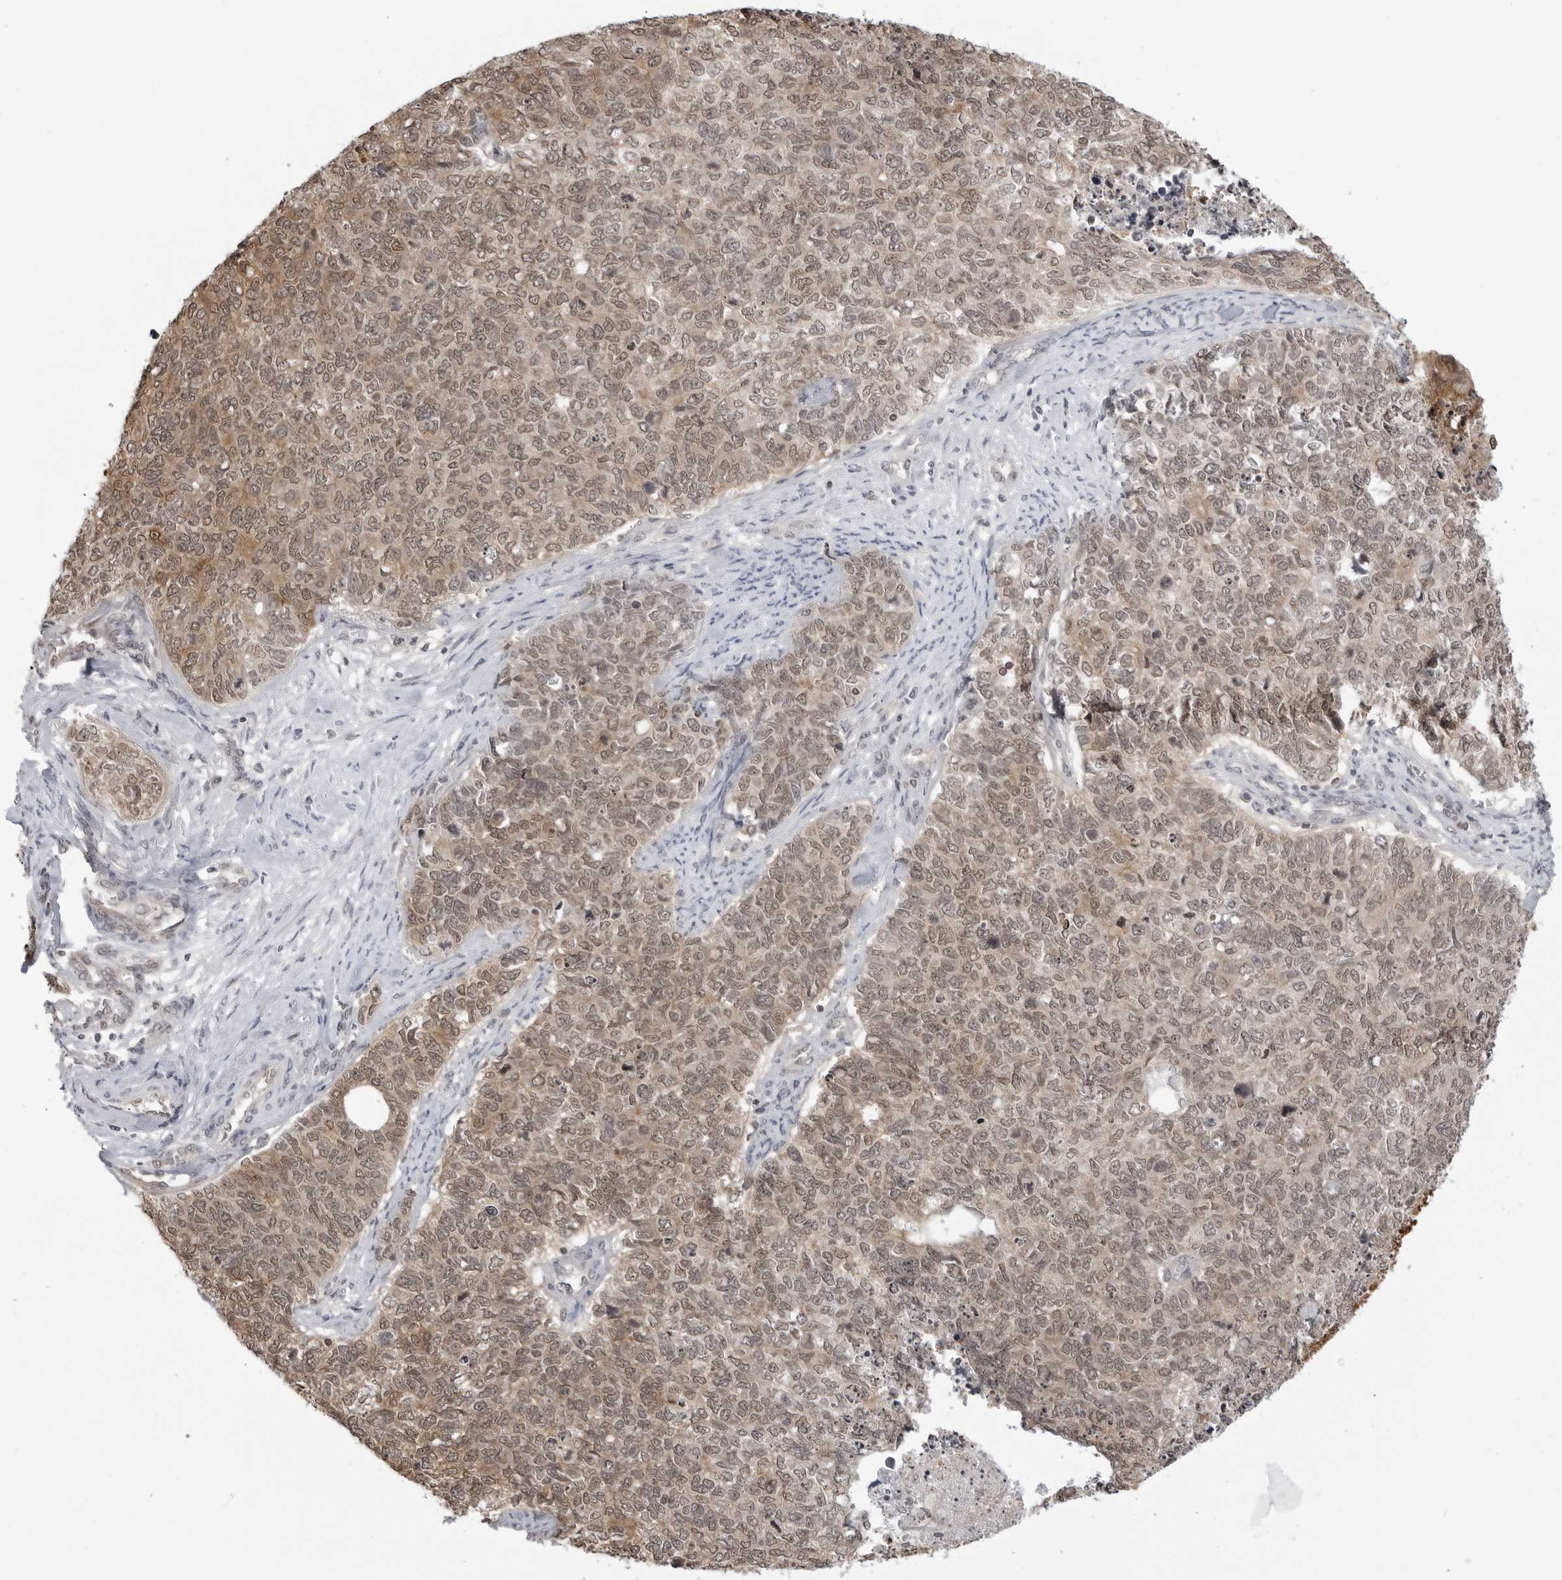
{"staining": {"intensity": "moderate", "quantity": ">75%", "location": "cytoplasmic/membranous,nuclear"}, "tissue": "cervical cancer", "cell_type": "Tumor cells", "image_type": "cancer", "snomed": [{"axis": "morphology", "description": "Squamous cell carcinoma, NOS"}, {"axis": "topography", "description": "Cervix"}], "caption": "Immunohistochemistry (IHC) (DAB) staining of squamous cell carcinoma (cervical) exhibits moderate cytoplasmic/membranous and nuclear protein positivity in approximately >75% of tumor cells. (Stains: DAB (3,3'-diaminobenzidine) in brown, nuclei in blue, Microscopy: brightfield microscopy at high magnification).", "gene": "YWHAG", "patient": {"sex": "female", "age": 63}}